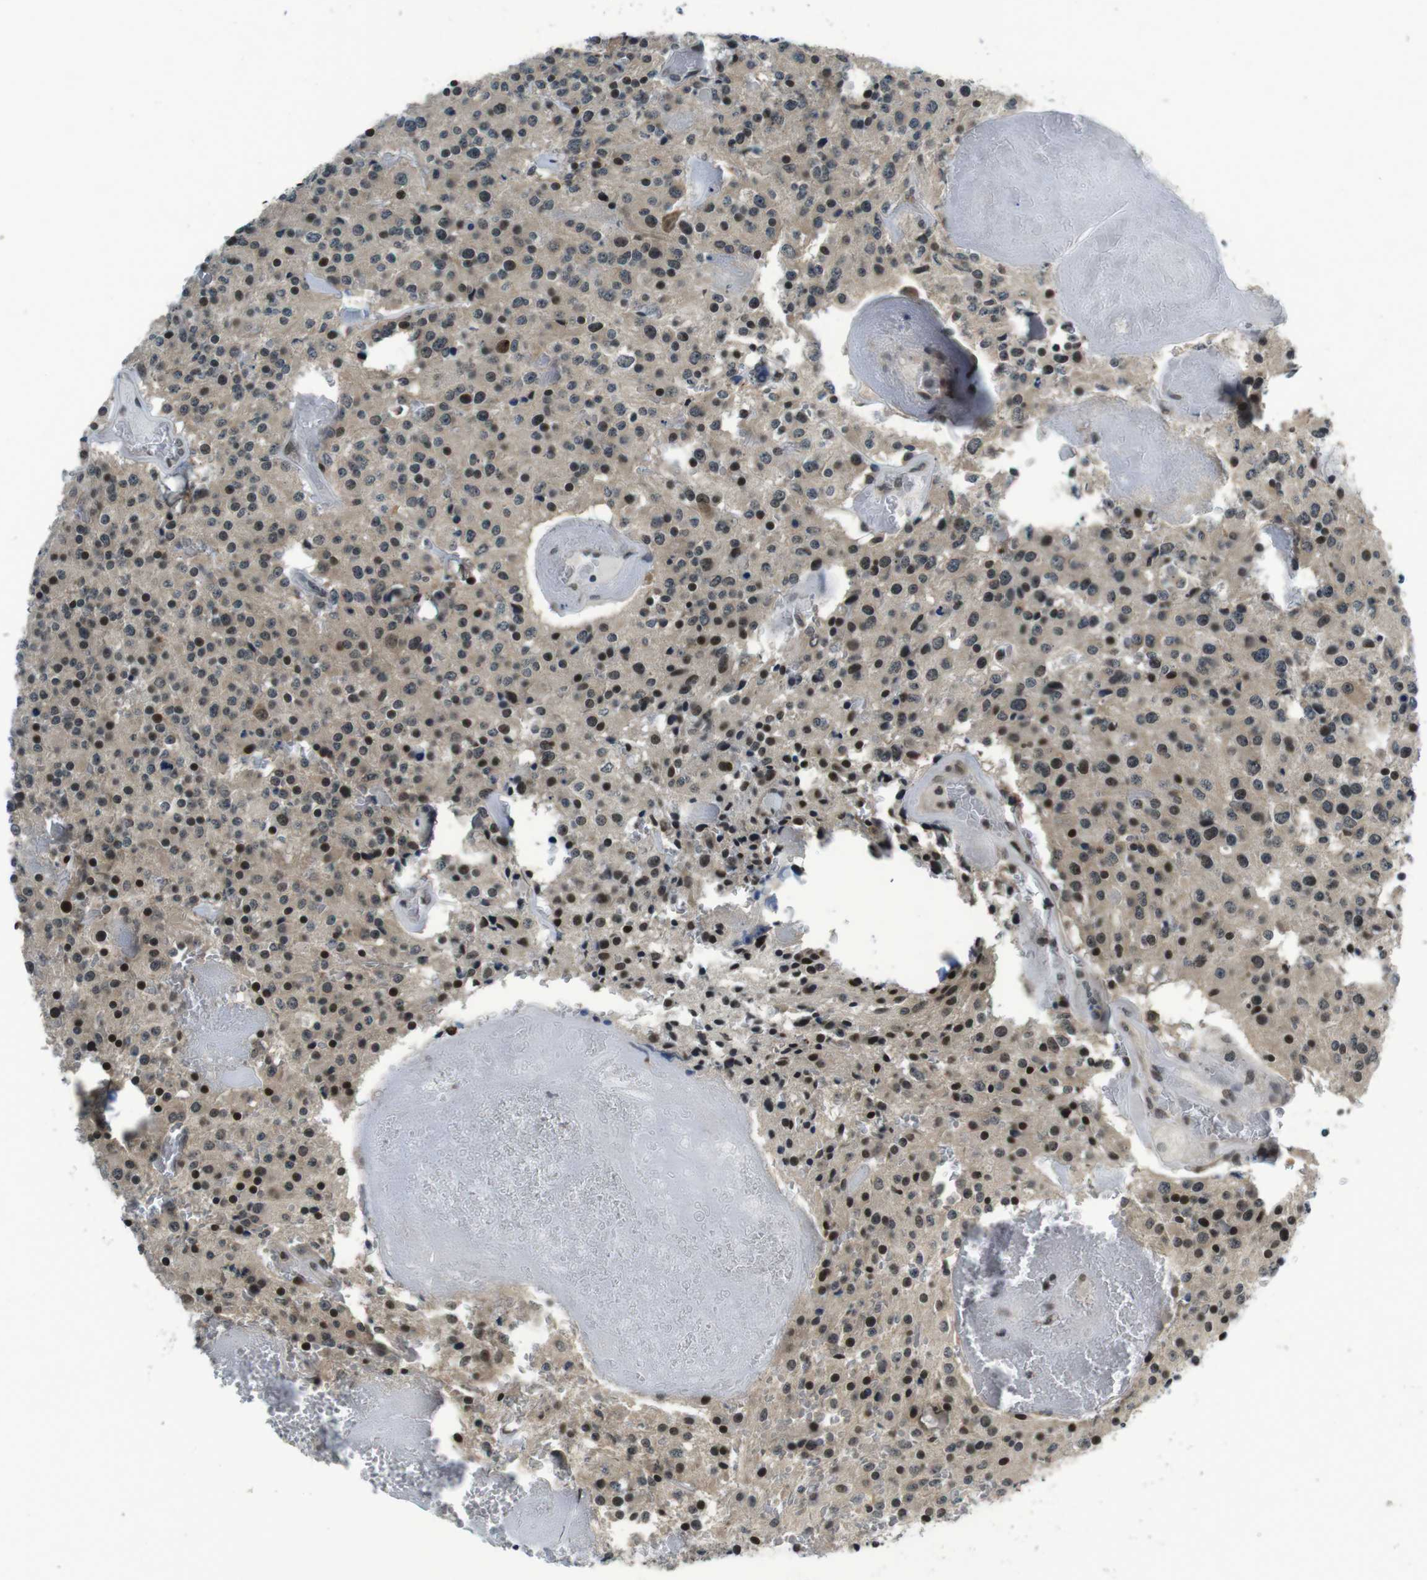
{"staining": {"intensity": "moderate", "quantity": "25%-75%", "location": "nuclear"}, "tissue": "glioma", "cell_type": "Tumor cells", "image_type": "cancer", "snomed": [{"axis": "morphology", "description": "Glioma, malignant, Low grade"}, {"axis": "topography", "description": "Brain"}], "caption": "High-magnification brightfield microscopy of low-grade glioma (malignant) stained with DAB (brown) and counterstained with hematoxylin (blue). tumor cells exhibit moderate nuclear expression is identified in about25%-75% of cells. The staining was performed using DAB, with brown indicating positive protein expression. Nuclei are stained blue with hematoxylin.", "gene": "NEK4", "patient": {"sex": "male", "age": 58}}